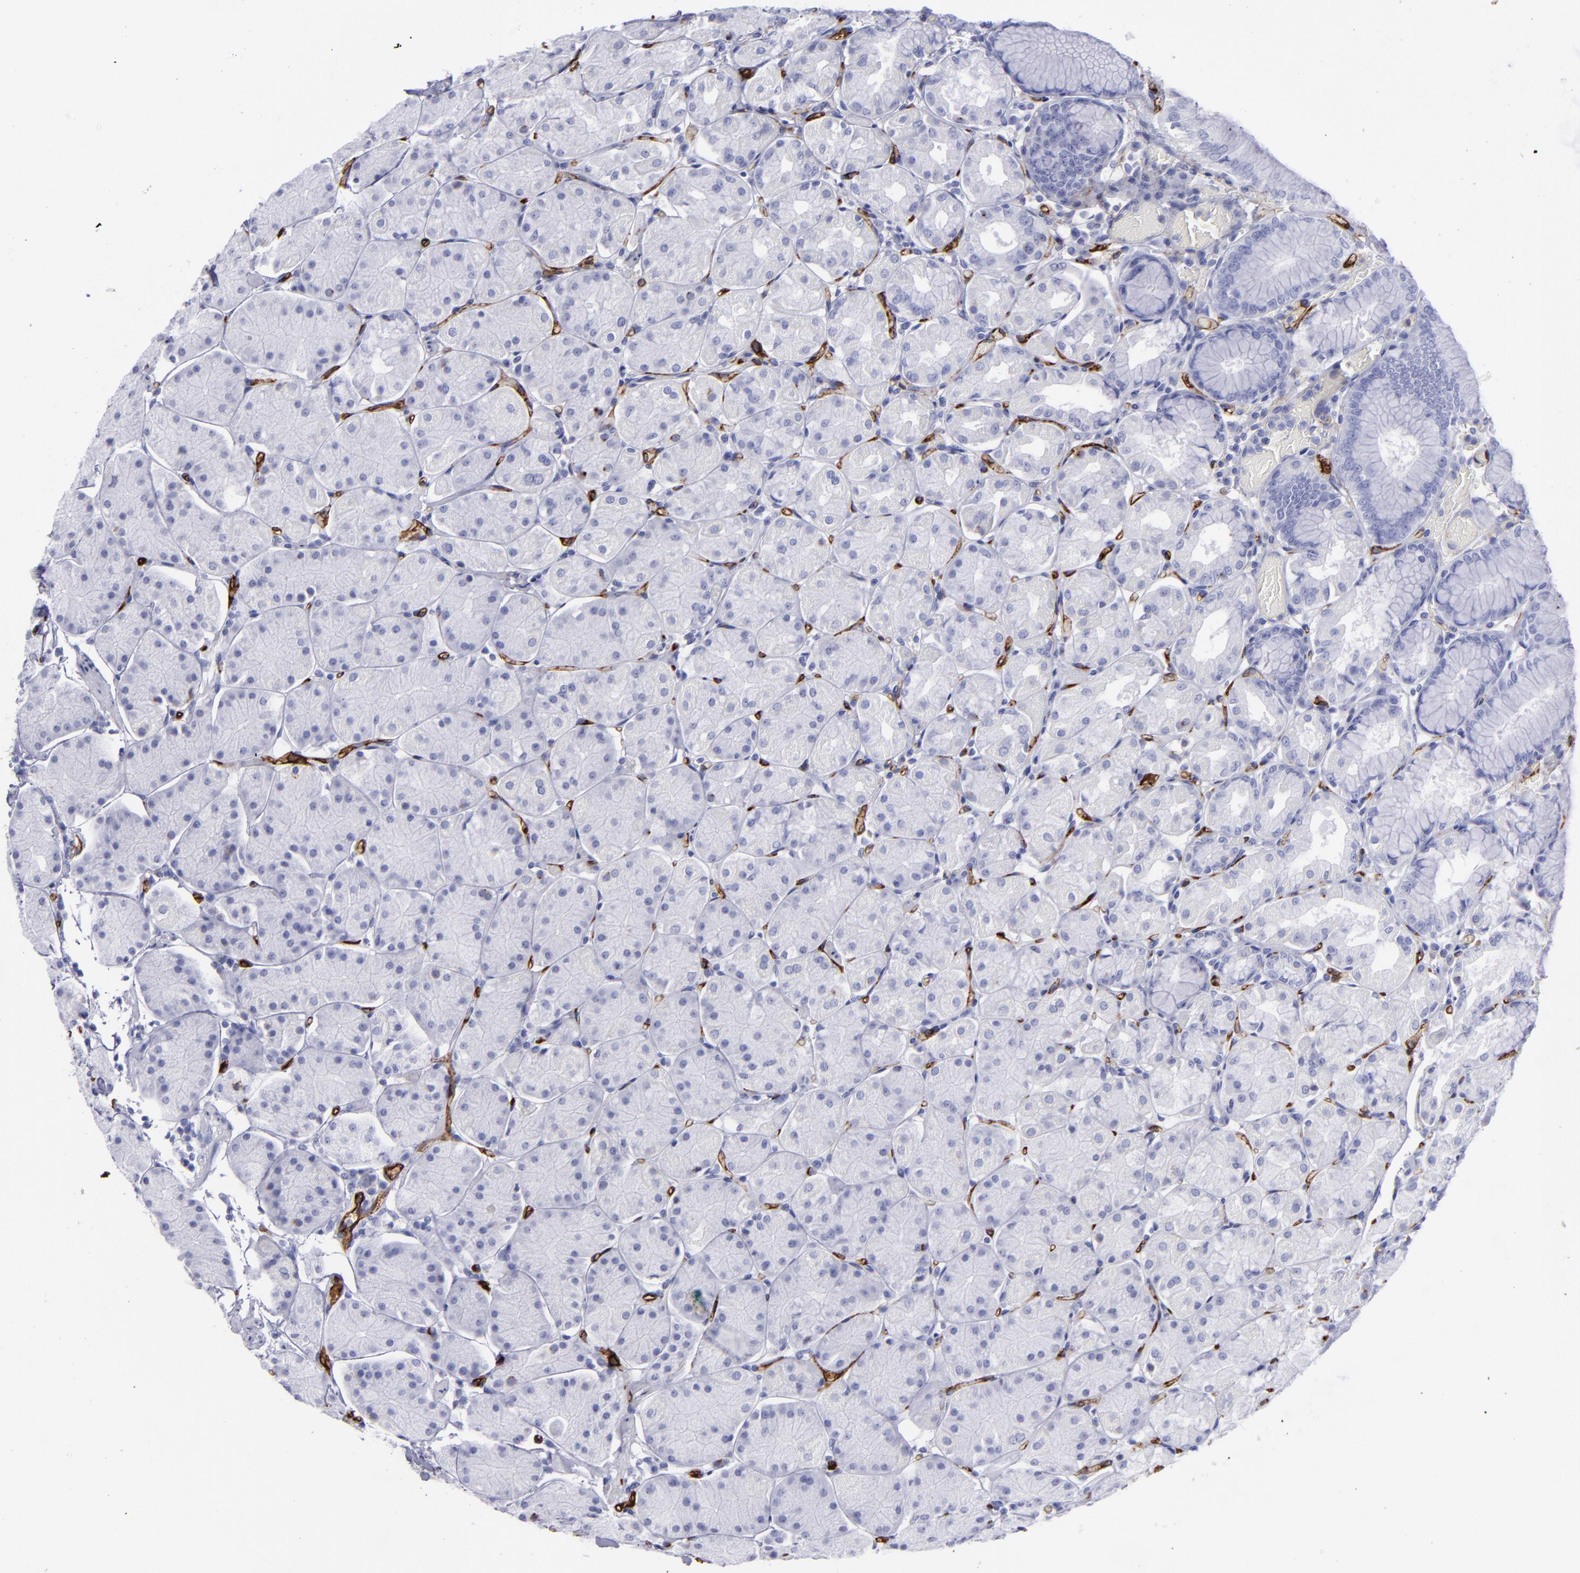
{"staining": {"intensity": "negative", "quantity": "none", "location": "none"}, "tissue": "stomach", "cell_type": "Glandular cells", "image_type": "normal", "snomed": [{"axis": "morphology", "description": "Normal tissue, NOS"}, {"axis": "topography", "description": "Stomach, upper"}, {"axis": "topography", "description": "Stomach"}], "caption": "Immunohistochemistry histopathology image of normal stomach: human stomach stained with DAB exhibits no significant protein positivity in glandular cells.", "gene": "ACE", "patient": {"sex": "male", "age": 76}}